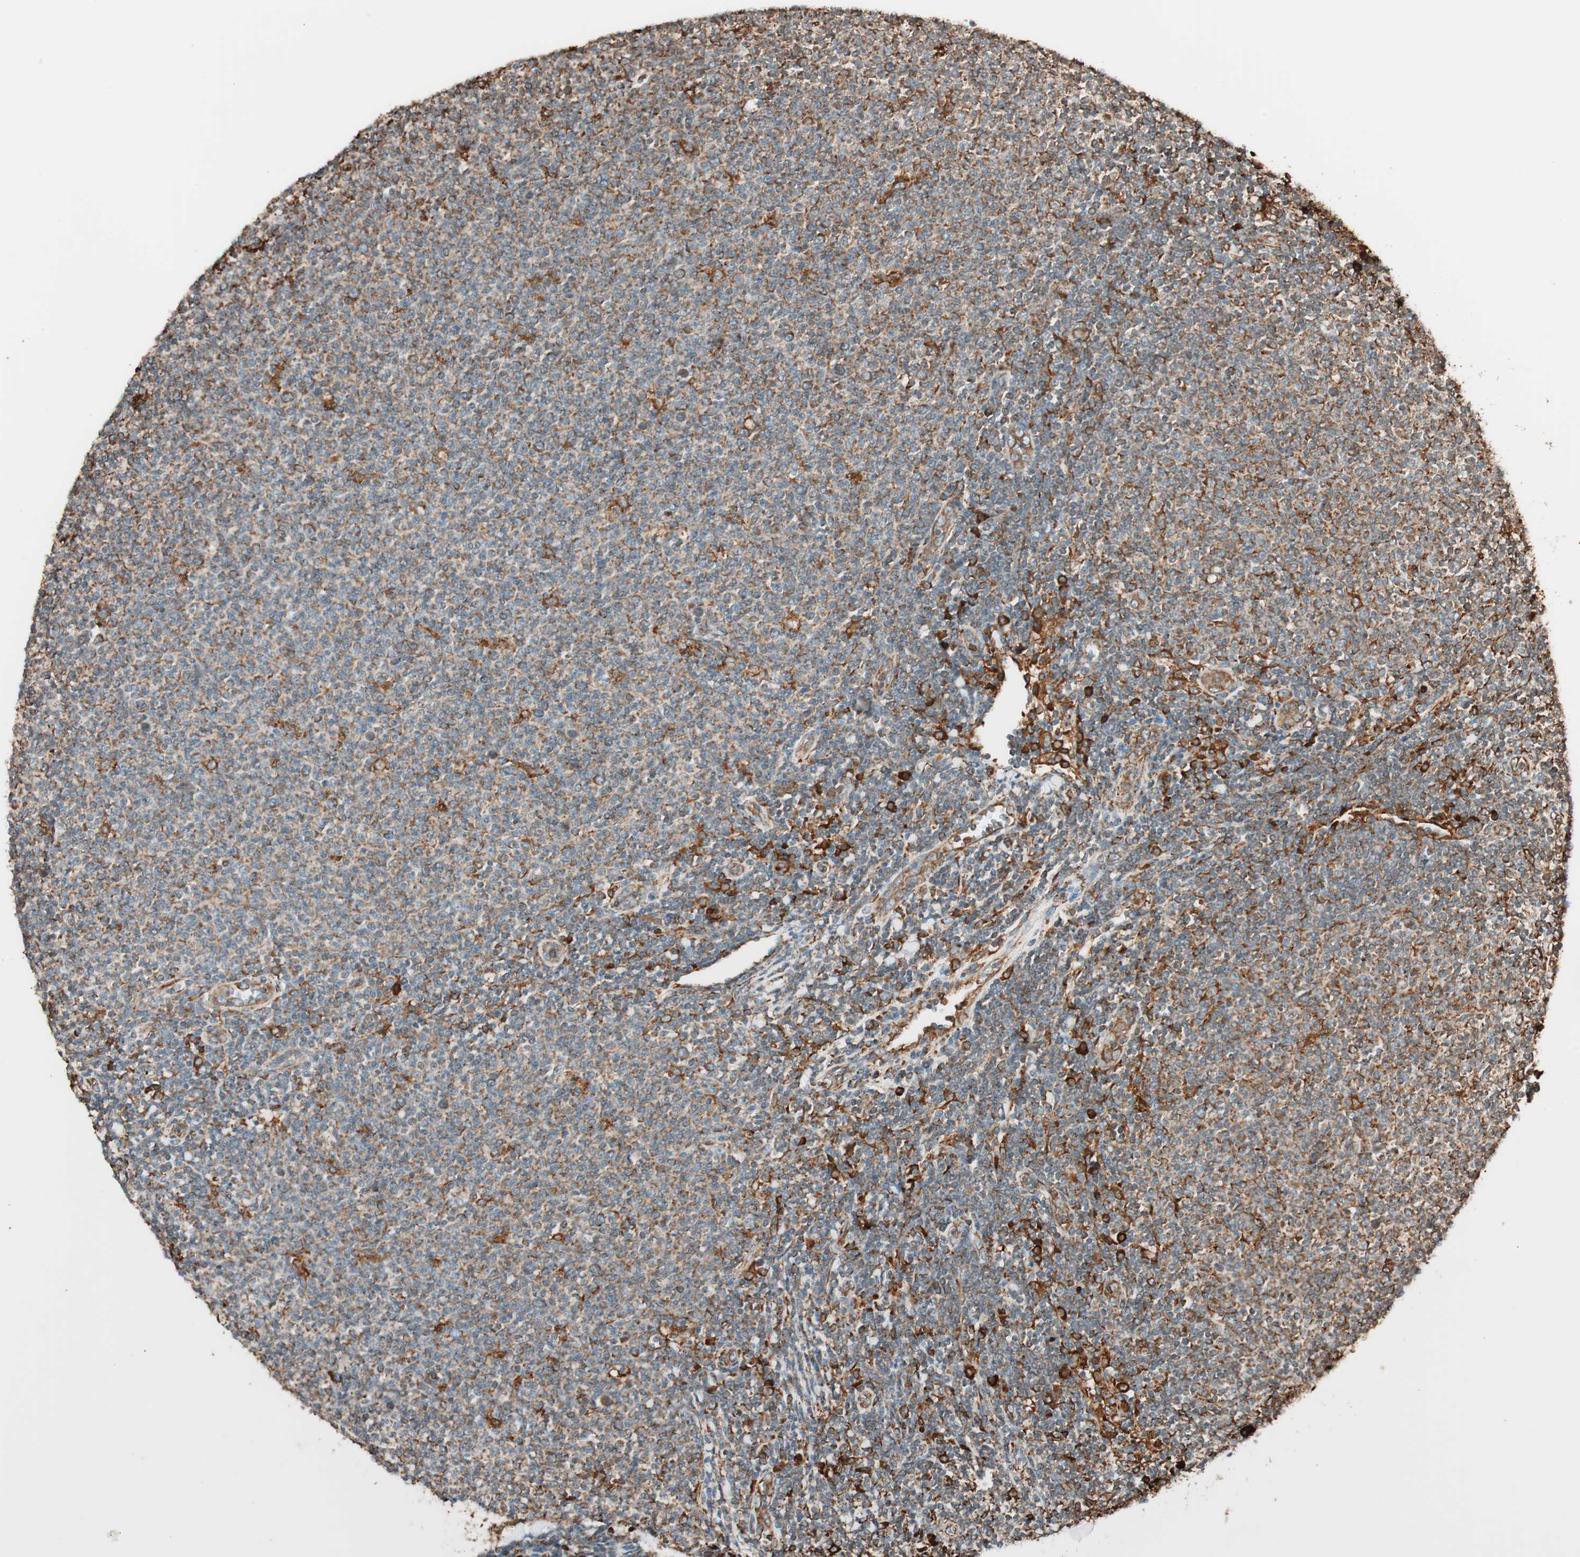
{"staining": {"intensity": "moderate", "quantity": ">75%", "location": "cytoplasmic/membranous"}, "tissue": "lymphoma", "cell_type": "Tumor cells", "image_type": "cancer", "snomed": [{"axis": "morphology", "description": "Malignant lymphoma, non-Hodgkin's type, Low grade"}, {"axis": "topography", "description": "Lymph node"}], "caption": "This photomicrograph demonstrates malignant lymphoma, non-Hodgkin's type (low-grade) stained with IHC to label a protein in brown. The cytoplasmic/membranous of tumor cells show moderate positivity for the protein. Nuclei are counter-stained blue.", "gene": "VEGFA", "patient": {"sex": "male", "age": 66}}